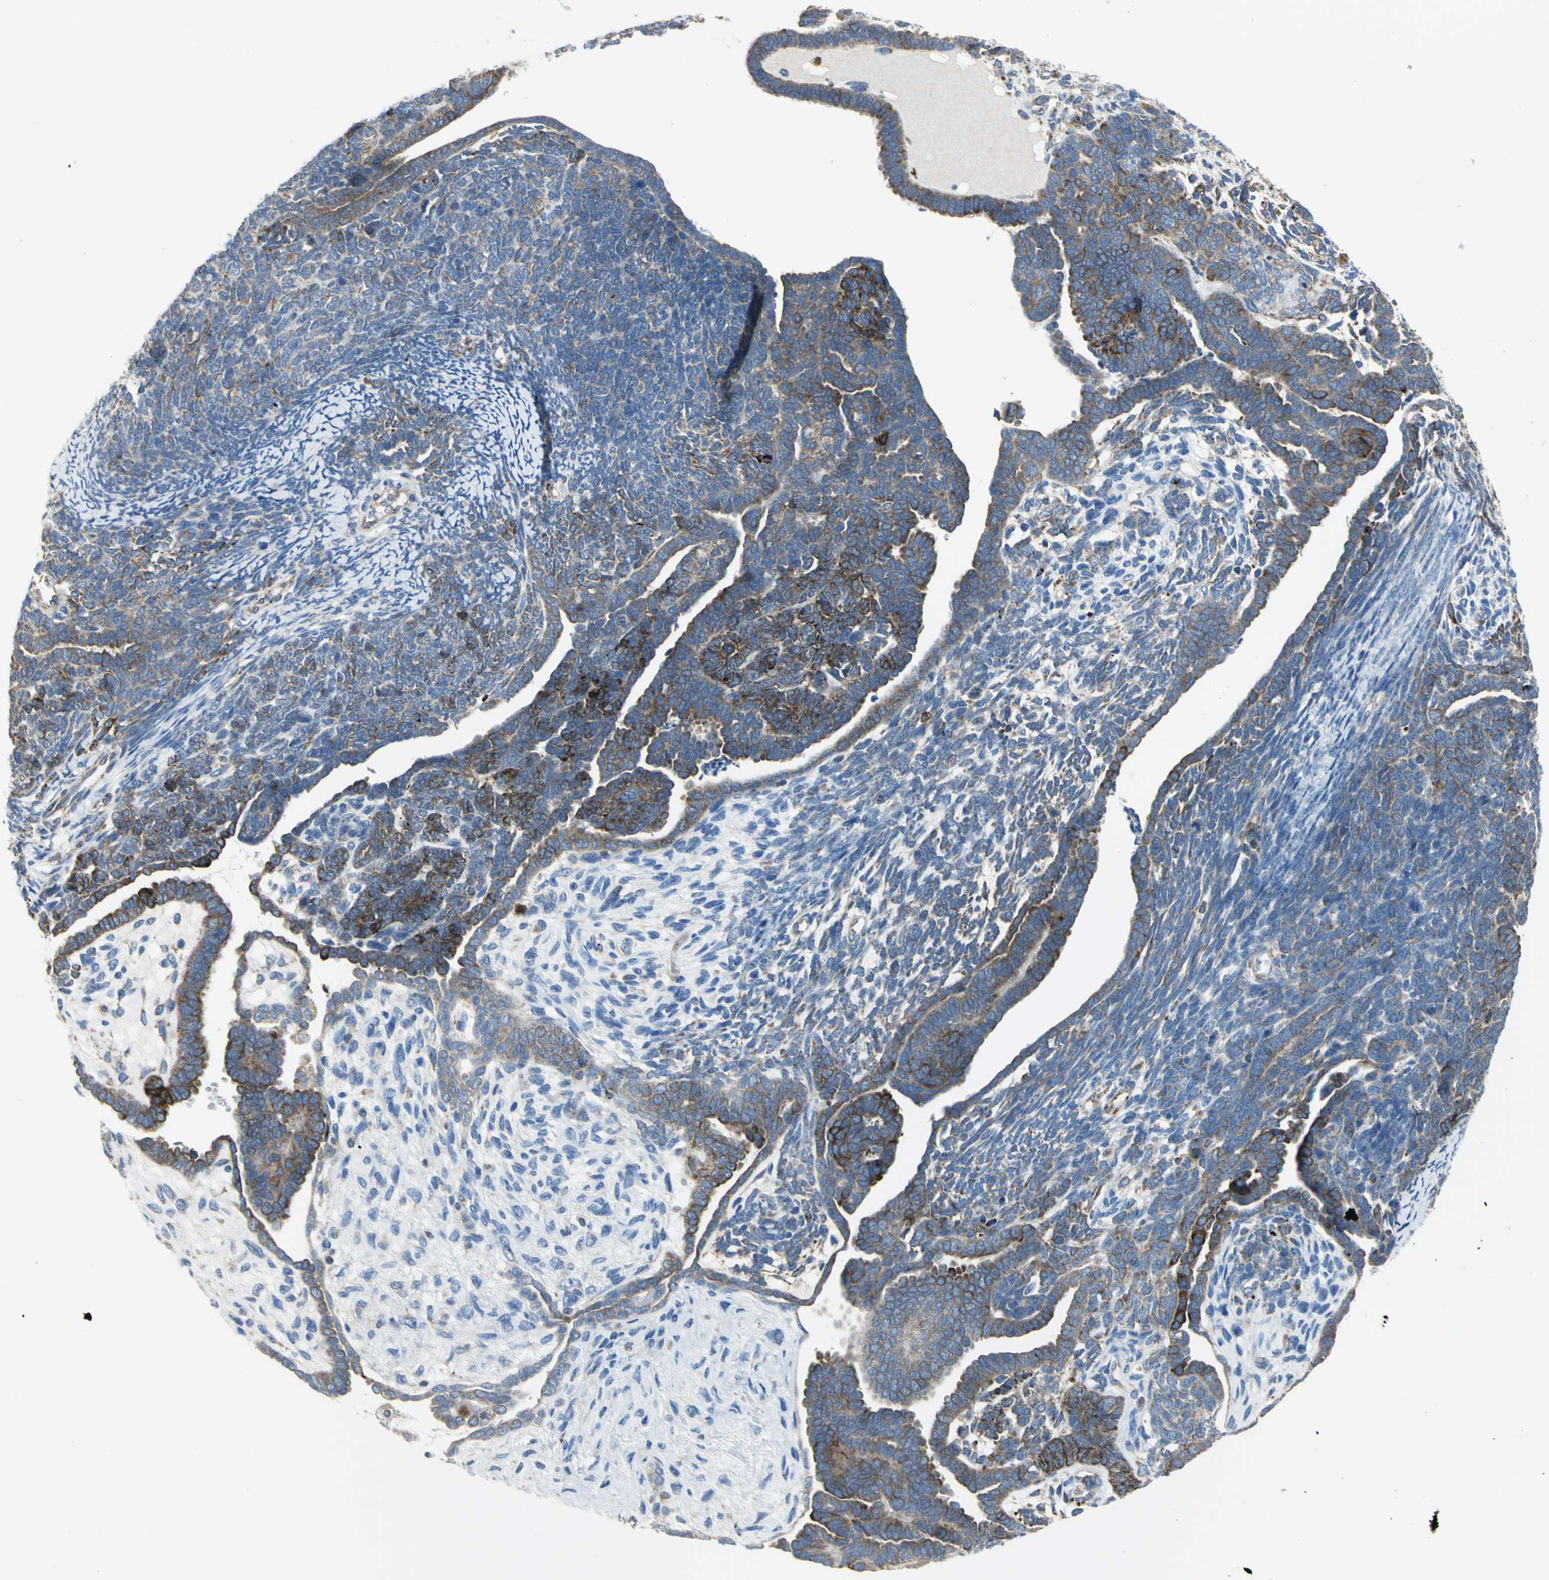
{"staining": {"intensity": "strong", "quantity": "<25%", "location": "cytoplasmic/membranous"}, "tissue": "endometrial cancer", "cell_type": "Tumor cells", "image_type": "cancer", "snomed": [{"axis": "morphology", "description": "Neoplasm, malignant, NOS"}, {"axis": "topography", "description": "Endometrium"}], "caption": "DAB (3,3'-diaminobenzidine) immunohistochemical staining of human endometrial cancer demonstrates strong cytoplasmic/membranous protein staining in approximately <25% of tumor cells.", "gene": "TULP4", "patient": {"sex": "female", "age": 74}}